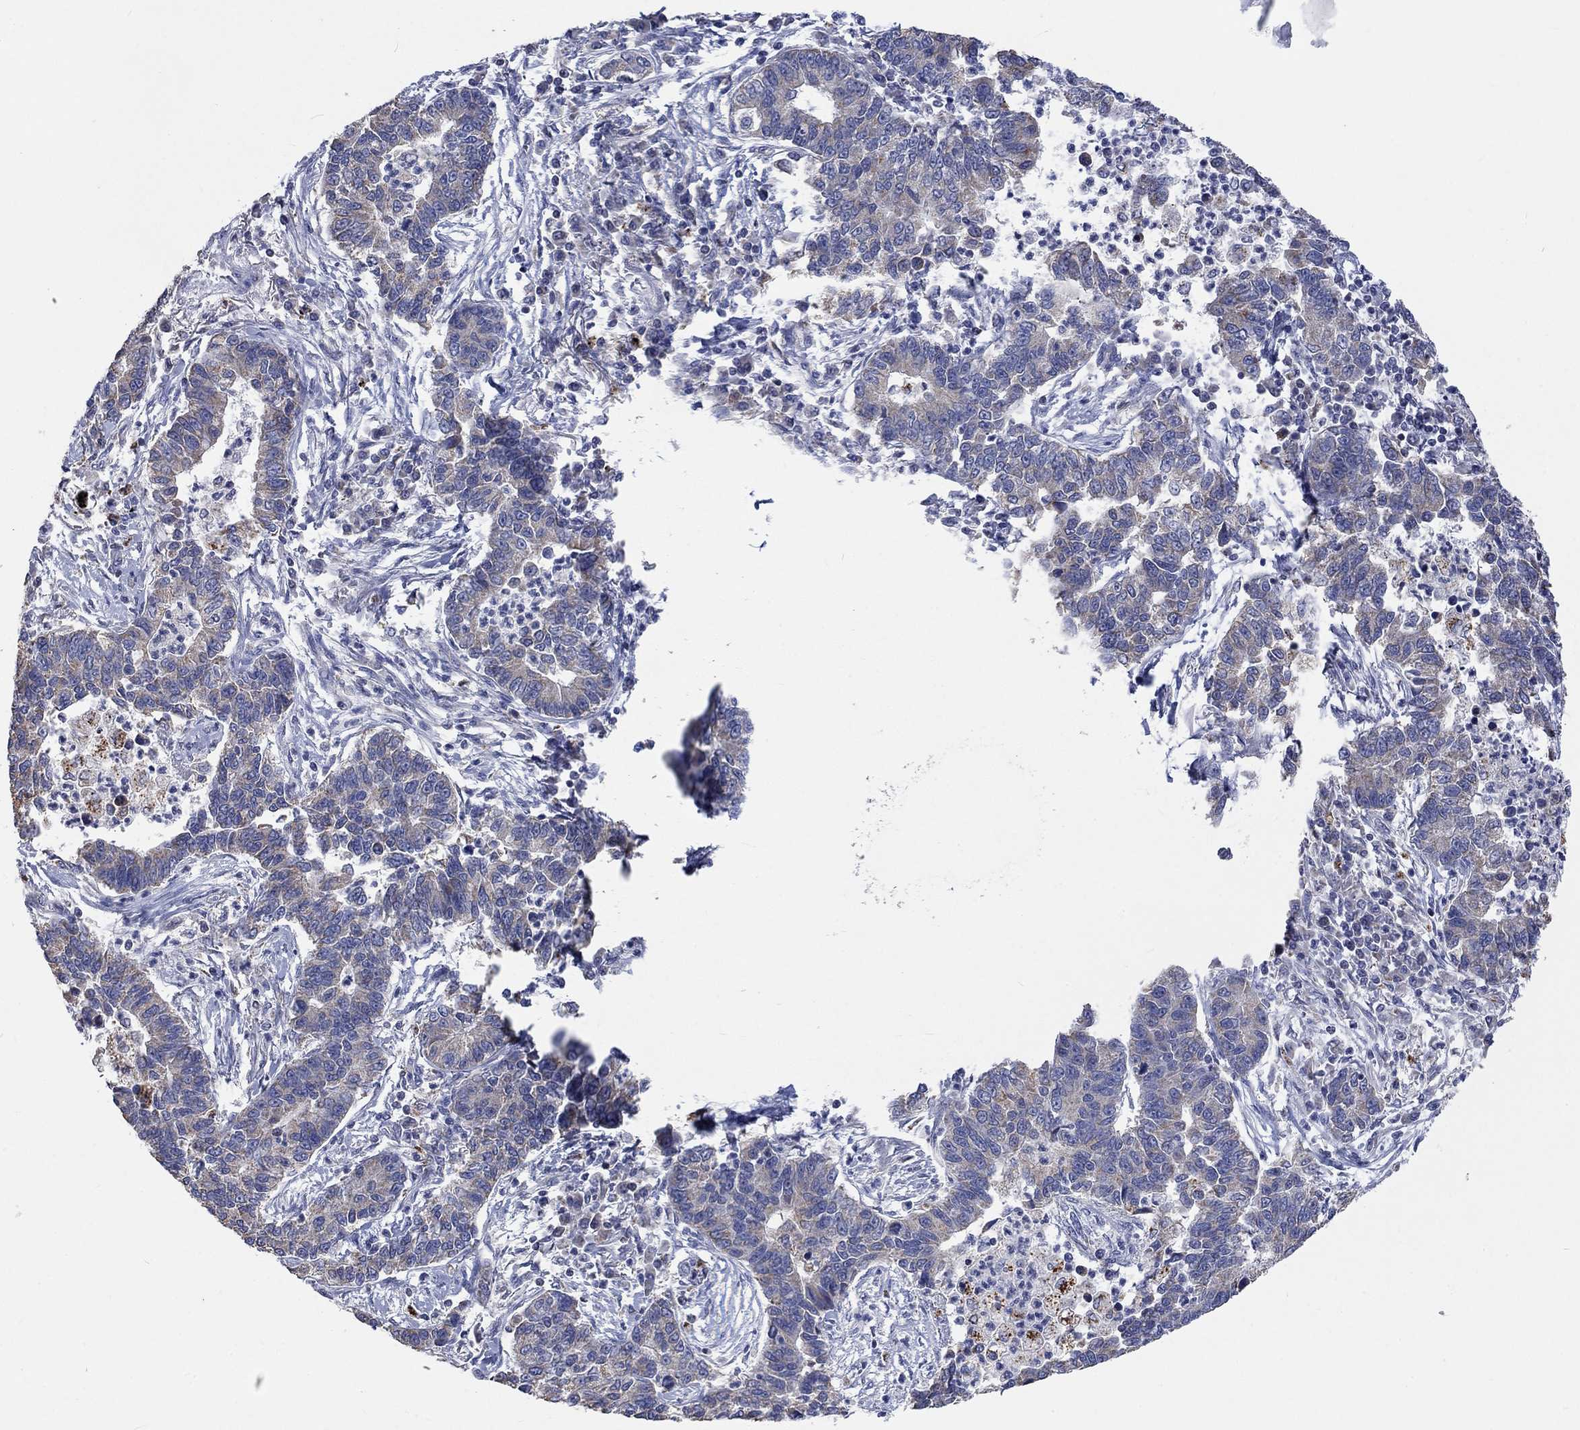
{"staining": {"intensity": "negative", "quantity": "none", "location": "none"}, "tissue": "lung cancer", "cell_type": "Tumor cells", "image_type": "cancer", "snomed": [{"axis": "morphology", "description": "Adenocarcinoma, NOS"}, {"axis": "topography", "description": "Lung"}], "caption": "Immunohistochemical staining of lung adenocarcinoma shows no significant staining in tumor cells.", "gene": "UGT8", "patient": {"sex": "female", "age": 57}}